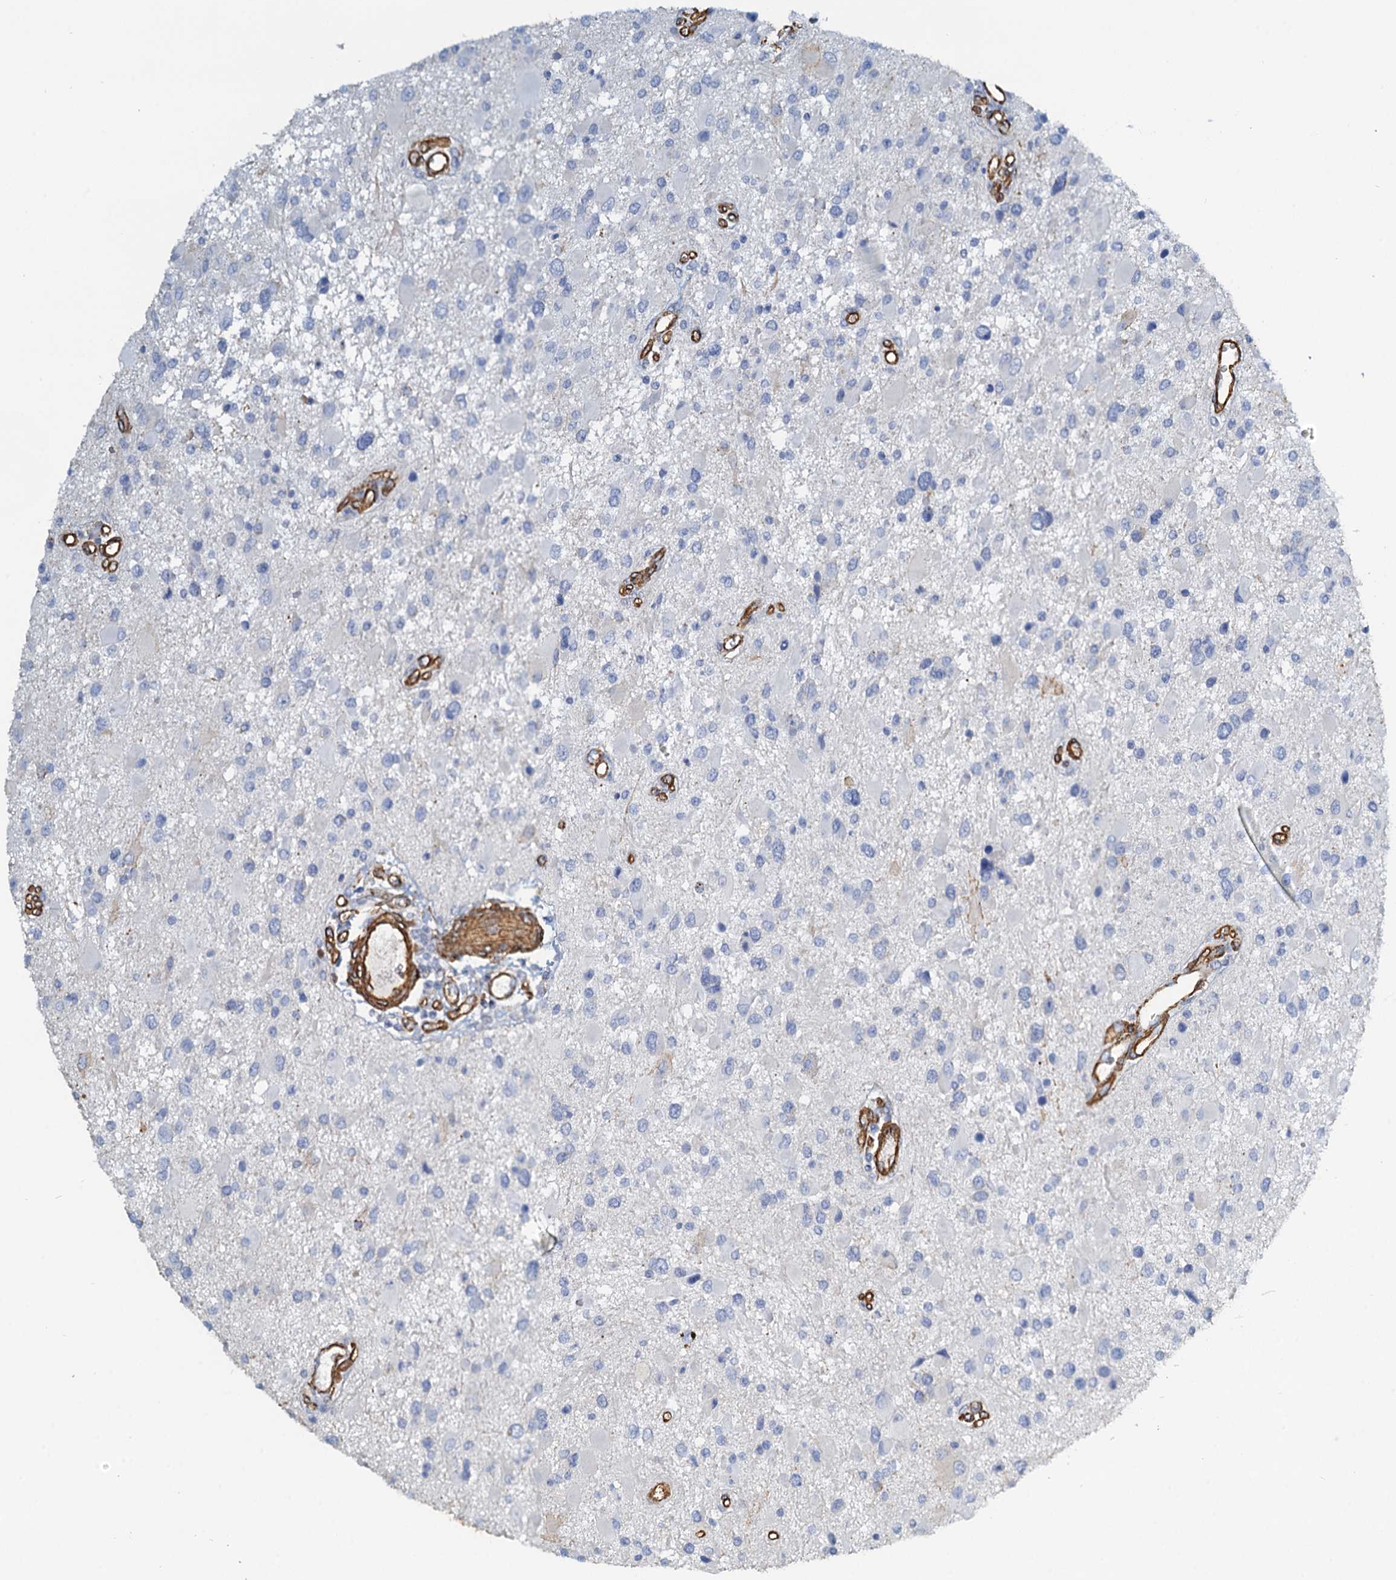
{"staining": {"intensity": "negative", "quantity": "none", "location": "none"}, "tissue": "glioma", "cell_type": "Tumor cells", "image_type": "cancer", "snomed": [{"axis": "morphology", "description": "Glioma, malignant, High grade"}, {"axis": "topography", "description": "Brain"}], "caption": "This micrograph is of malignant high-grade glioma stained with immunohistochemistry (IHC) to label a protein in brown with the nuclei are counter-stained blue. There is no positivity in tumor cells.", "gene": "DGKG", "patient": {"sex": "male", "age": 53}}